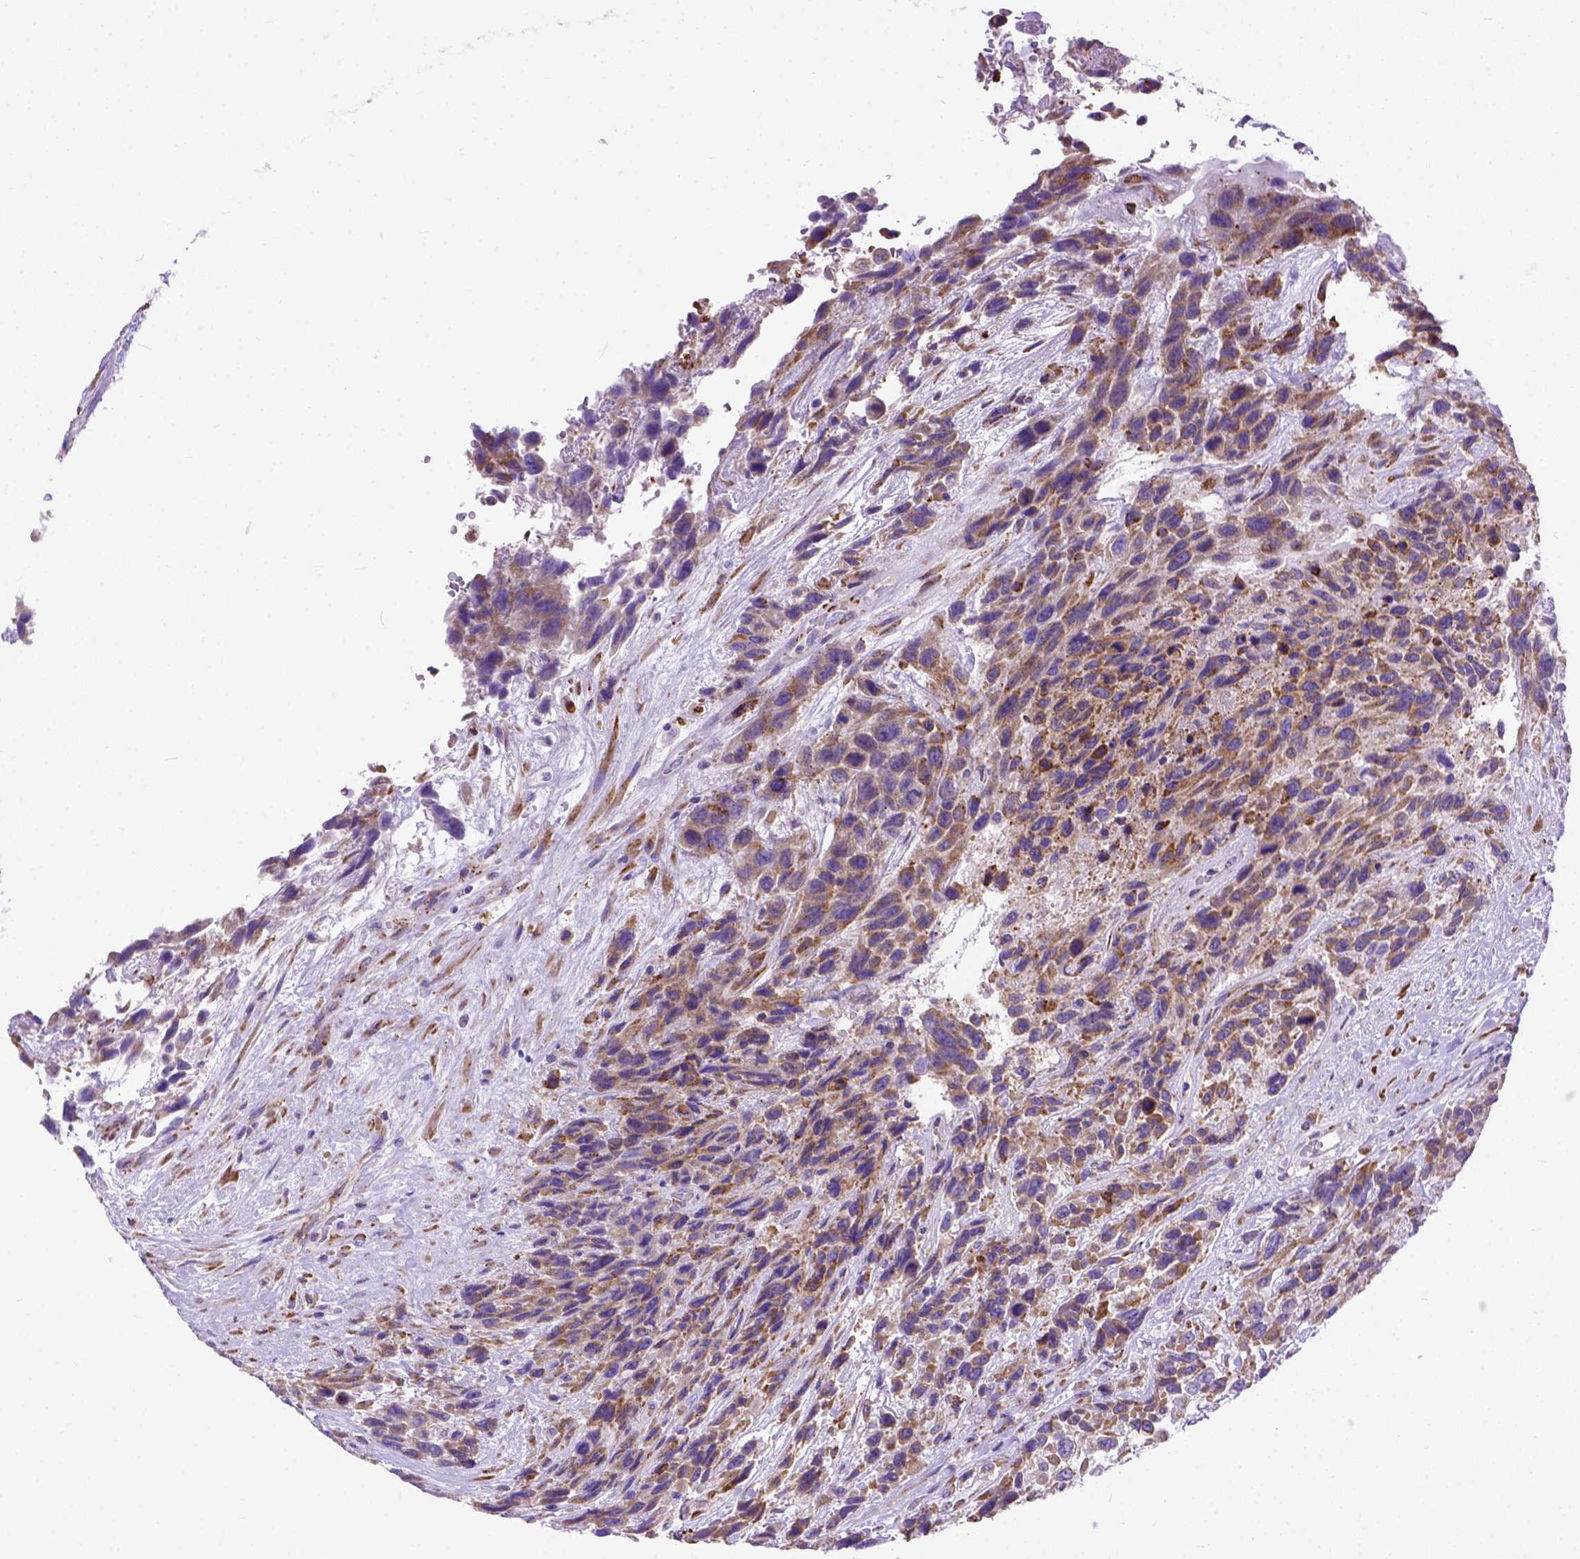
{"staining": {"intensity": "moderate", "quantity": ">75%", "location": "cytoplasmic/membranous"}, "tissue": "urothelial cancer", "cell_type": "Tumor cells", "image_type": "cancer", "snomed": [{"axis": "morphology", "description": "Urothelial carcinoma, High grade"}, {"axis": "topography", "description": "Urinary bladder"}], "caption": "Urothelial cancer tissue demonstrates moderate cytoplasmic/membranous positivity in approximately >75% of tumor cells, visualized by immunohistochemistry.", "gene": "PLK4", "patient": {"sex": "female", "age": 70}}